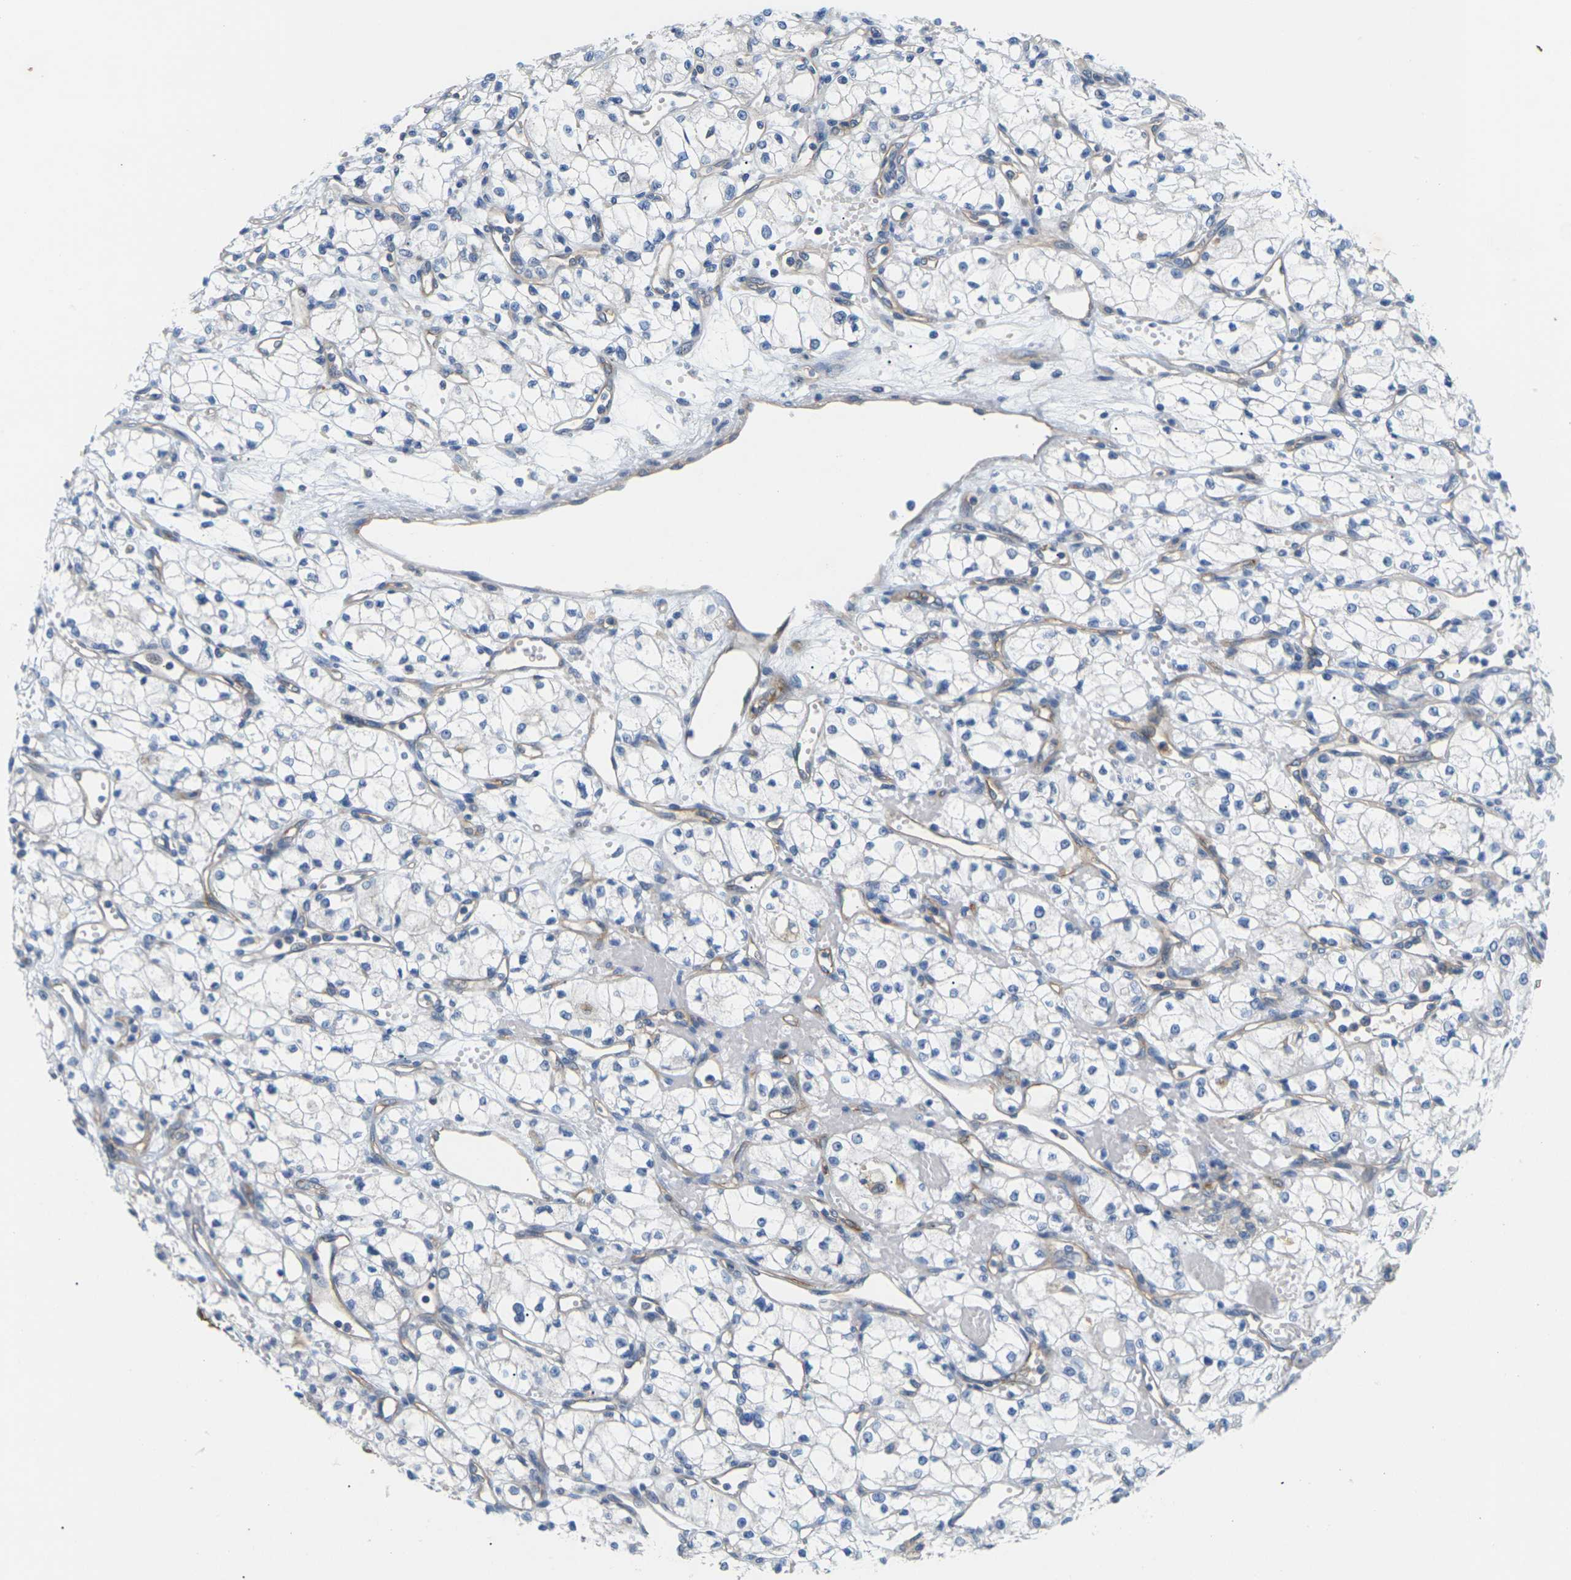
{"staining": {"intensity": "negative", "quantity": "none", "location": "none"}, "tissue": "renal cancer", "cell_type": "Tumor cells", "image_type": "cancer", "snomed": [{"axis": "morphology", "description": "Normal tissue, NOS"}, {"axis": "morphology", "description": "Adenocarcinoma, NOS"}, {"axis": "topography", "description": "Kidney"}], "caption": "A micrograph of human renal cancer (adenocarcinoma) is negative for staining in tumor cells.", "gene": "ITGA5", "patient": {"sex": "male", "age": 59}}